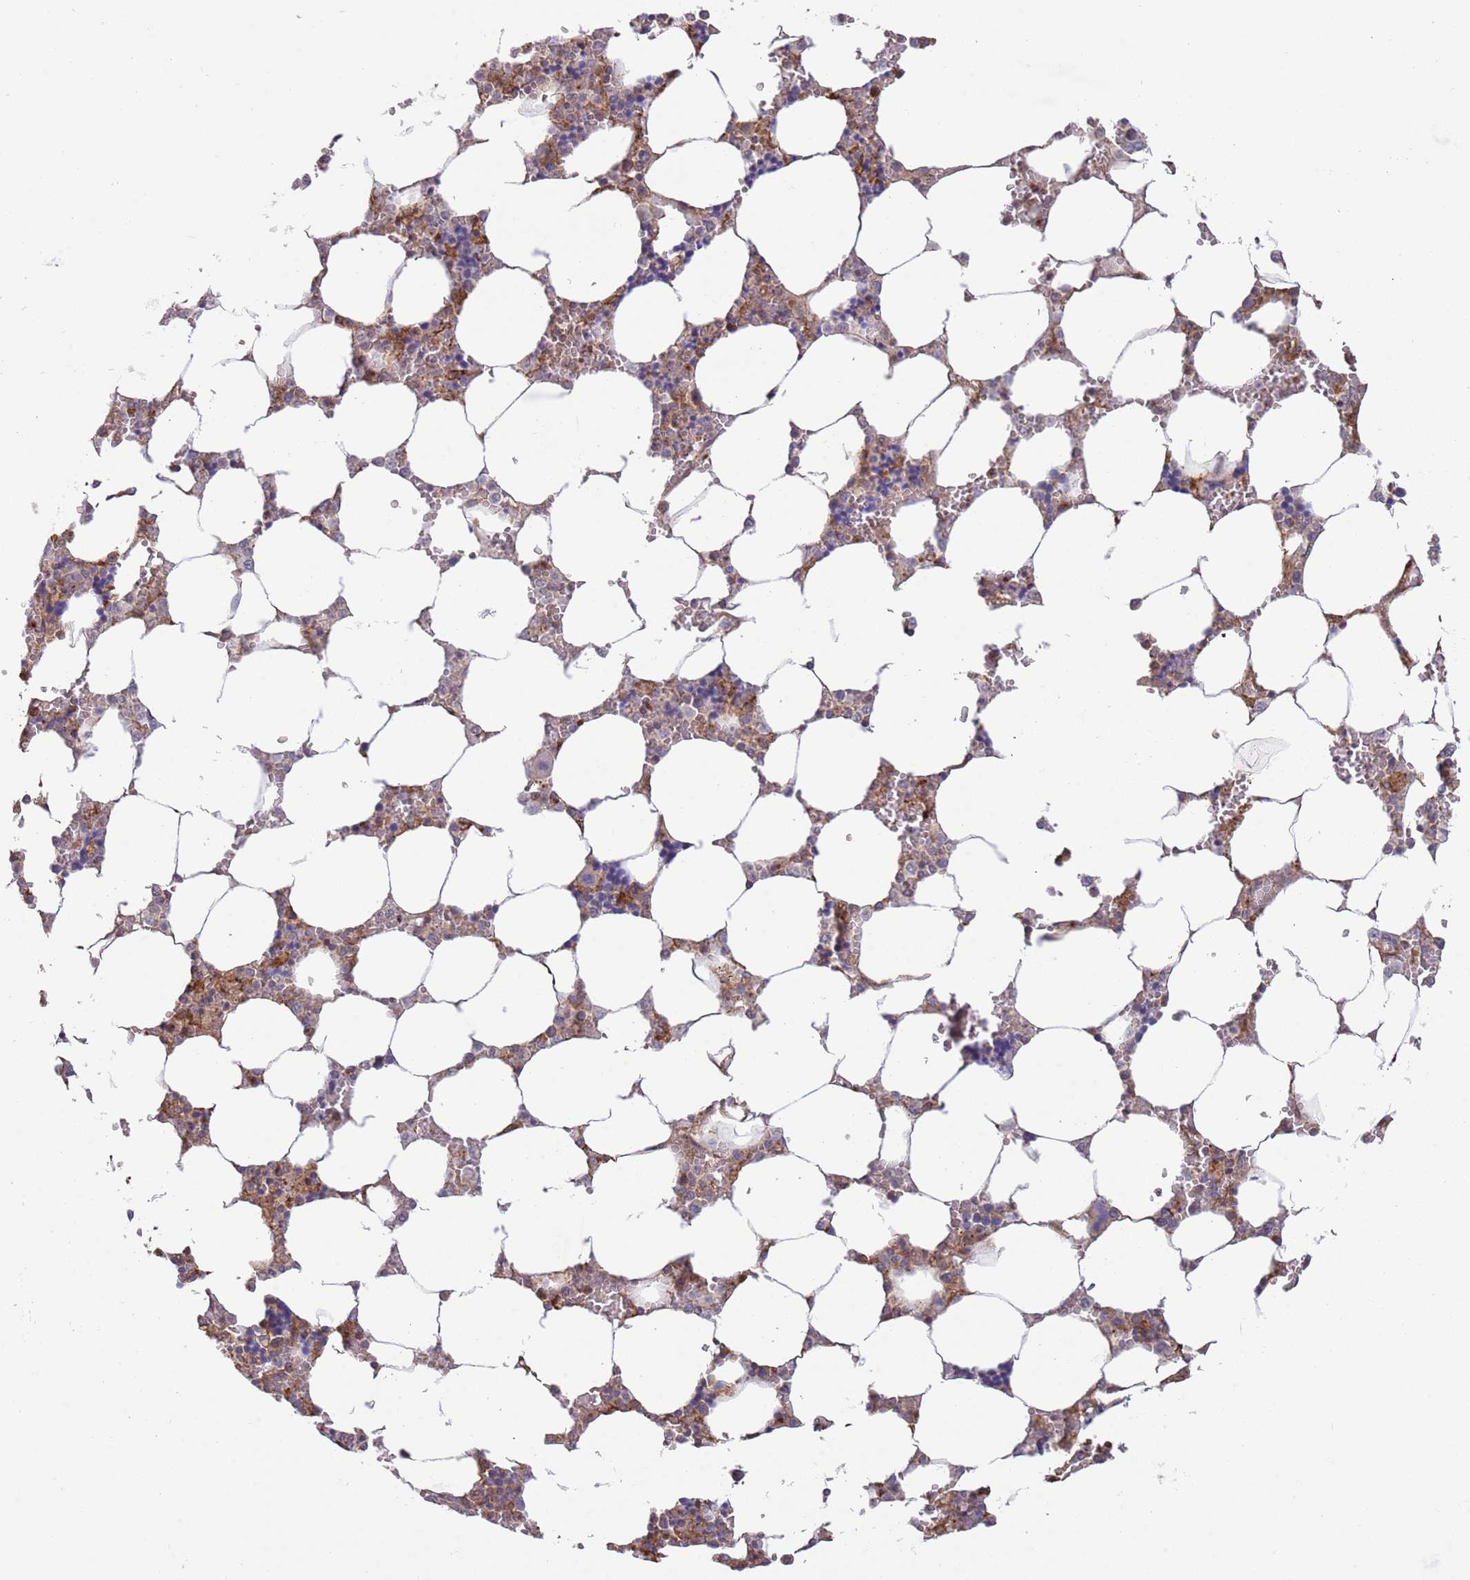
{"staining": {"intensity": "moderate", "quantity": "<25%", "location": "cytoplasmic/membranous"}, "tissue": "bone marrow", "cell_type": "Hematopoietic cells", "image_type": "normal", "snomed": [{"axis": "morphology", "description": "Normal tissue, NOS"}, {"axis": "topography", "description": "Bone marrow"}], "caption": "Protein analysis of unremarkable bone marrow displays moderate cytoplasmic/membranous expression in about <25% of hematopoietic cells.", "gene": "BTBD7", "patient": {"sex": "male", "age": 64}}